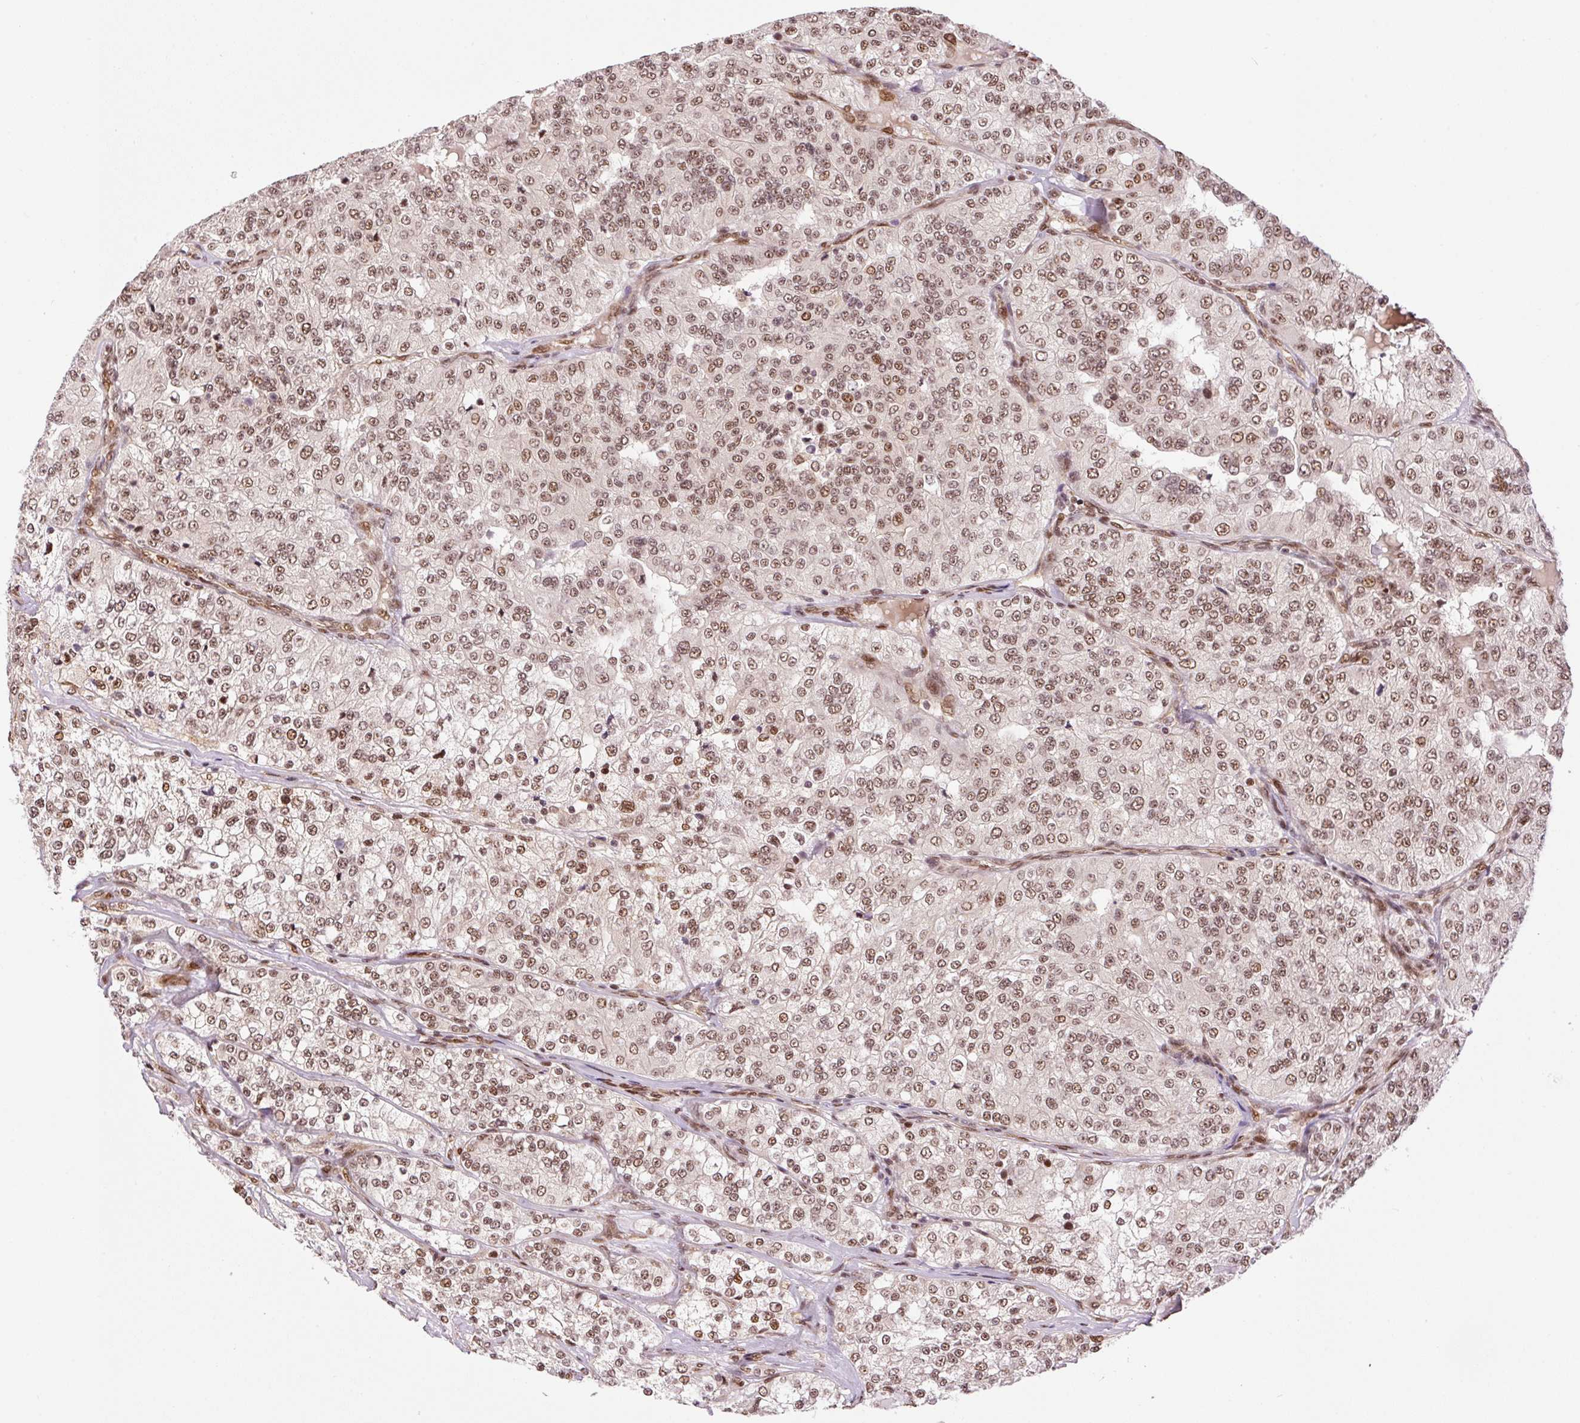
{"staining": {"intensity": "moderate", "quantity": ">75%", "location": "nuclear"}, "tissue": "renal cancer", "cell_type": "Tumor cells", "image_type": "cancer", "snomed": [{"axis": "morphology", "description": "Adenocarcinoma, NOS"}, {"axis": "topography", "description": "Kidney"}], "caption": "About >75% of tumor cells in human renal cancer (adenocarcinoma) show moderate nuclear protein staining as visualized by brown immunohistochemical staining.", "gene": "INTS8", "patient": {"sex": "female", "age": 63}}